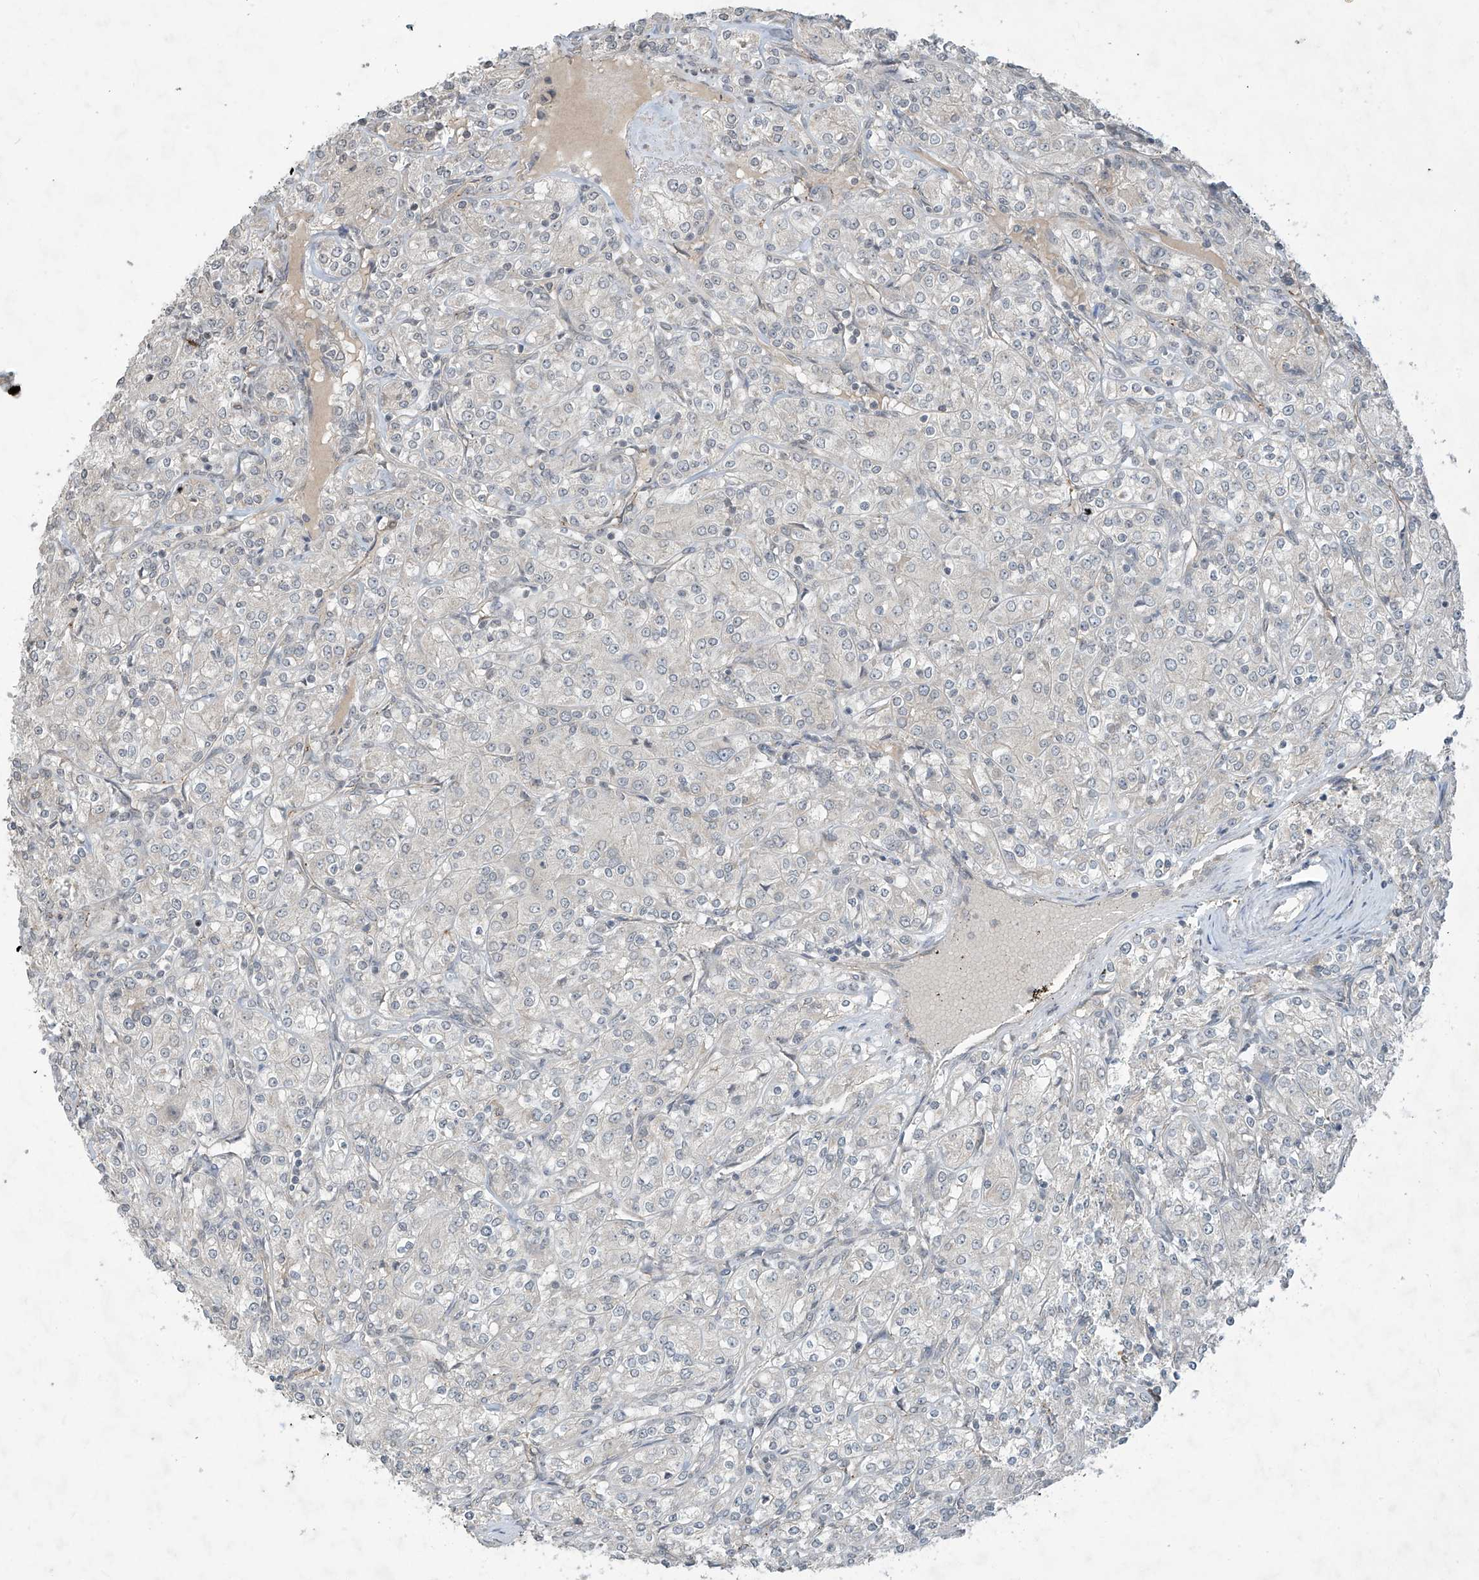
{"staining": {"intensity": "negative", "quantity": "none", "location": "none"}, "tissue": "renal cancer", "cell_type": "Tumor cells", "image_type": "cancer", "snomed": [{"axis": "morphology", "description": "Adenocarcinoma, NOS"}, {"axis": "topography", "description": "Kidney"}], "caption": "A histopathology image of adenocarcinoma (renal) stained for a protein reveals no brown staining in tumor cells. Brightfield microscopy of immunohistochemistry stained with DAB (3,3'-diaminobenzidine) (brown) and hematoxylin (blue), captured at high magnification.", "gene": "DGKQ", "patient": {"sex": "male", "age": 77}}